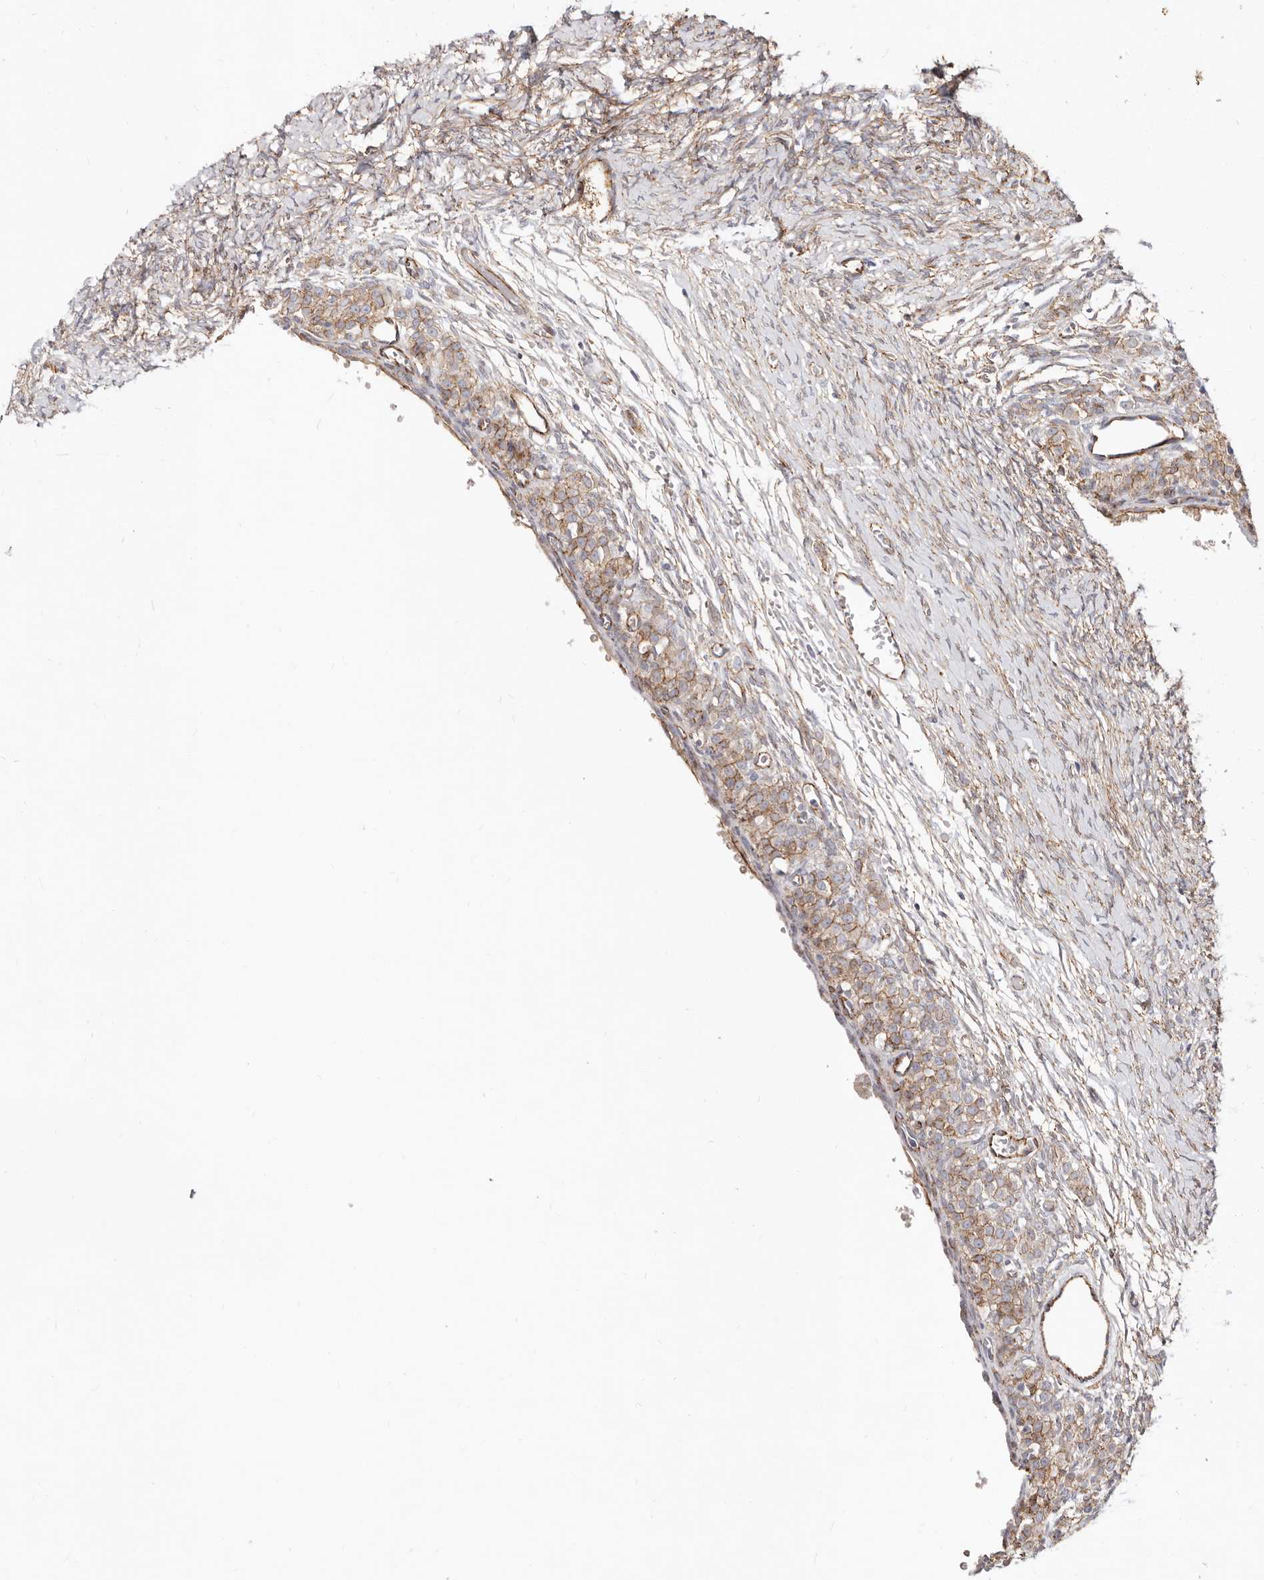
{"staining": {"intensity": "moderate", "quantity": ">75%", "location": "cytoplasmic/membranous"}, "tissue": "ovary", "cell_type": "Follicle cells", "image_type": "normal", "snomed": [{"axis": "morphology", "description": "Adenocarcinoma, NOS"}, {"axis": "topography", "description": "Endometrium"}], "caption": "The image displays immunohistochemical staining of unremarkable ovary. There is moderate cytoplasmic/membranous positivity is seen in approximately >75% of follicle cells.", "gene": "CTNNB1", "patient": {"sex": "female", "age": 32}}